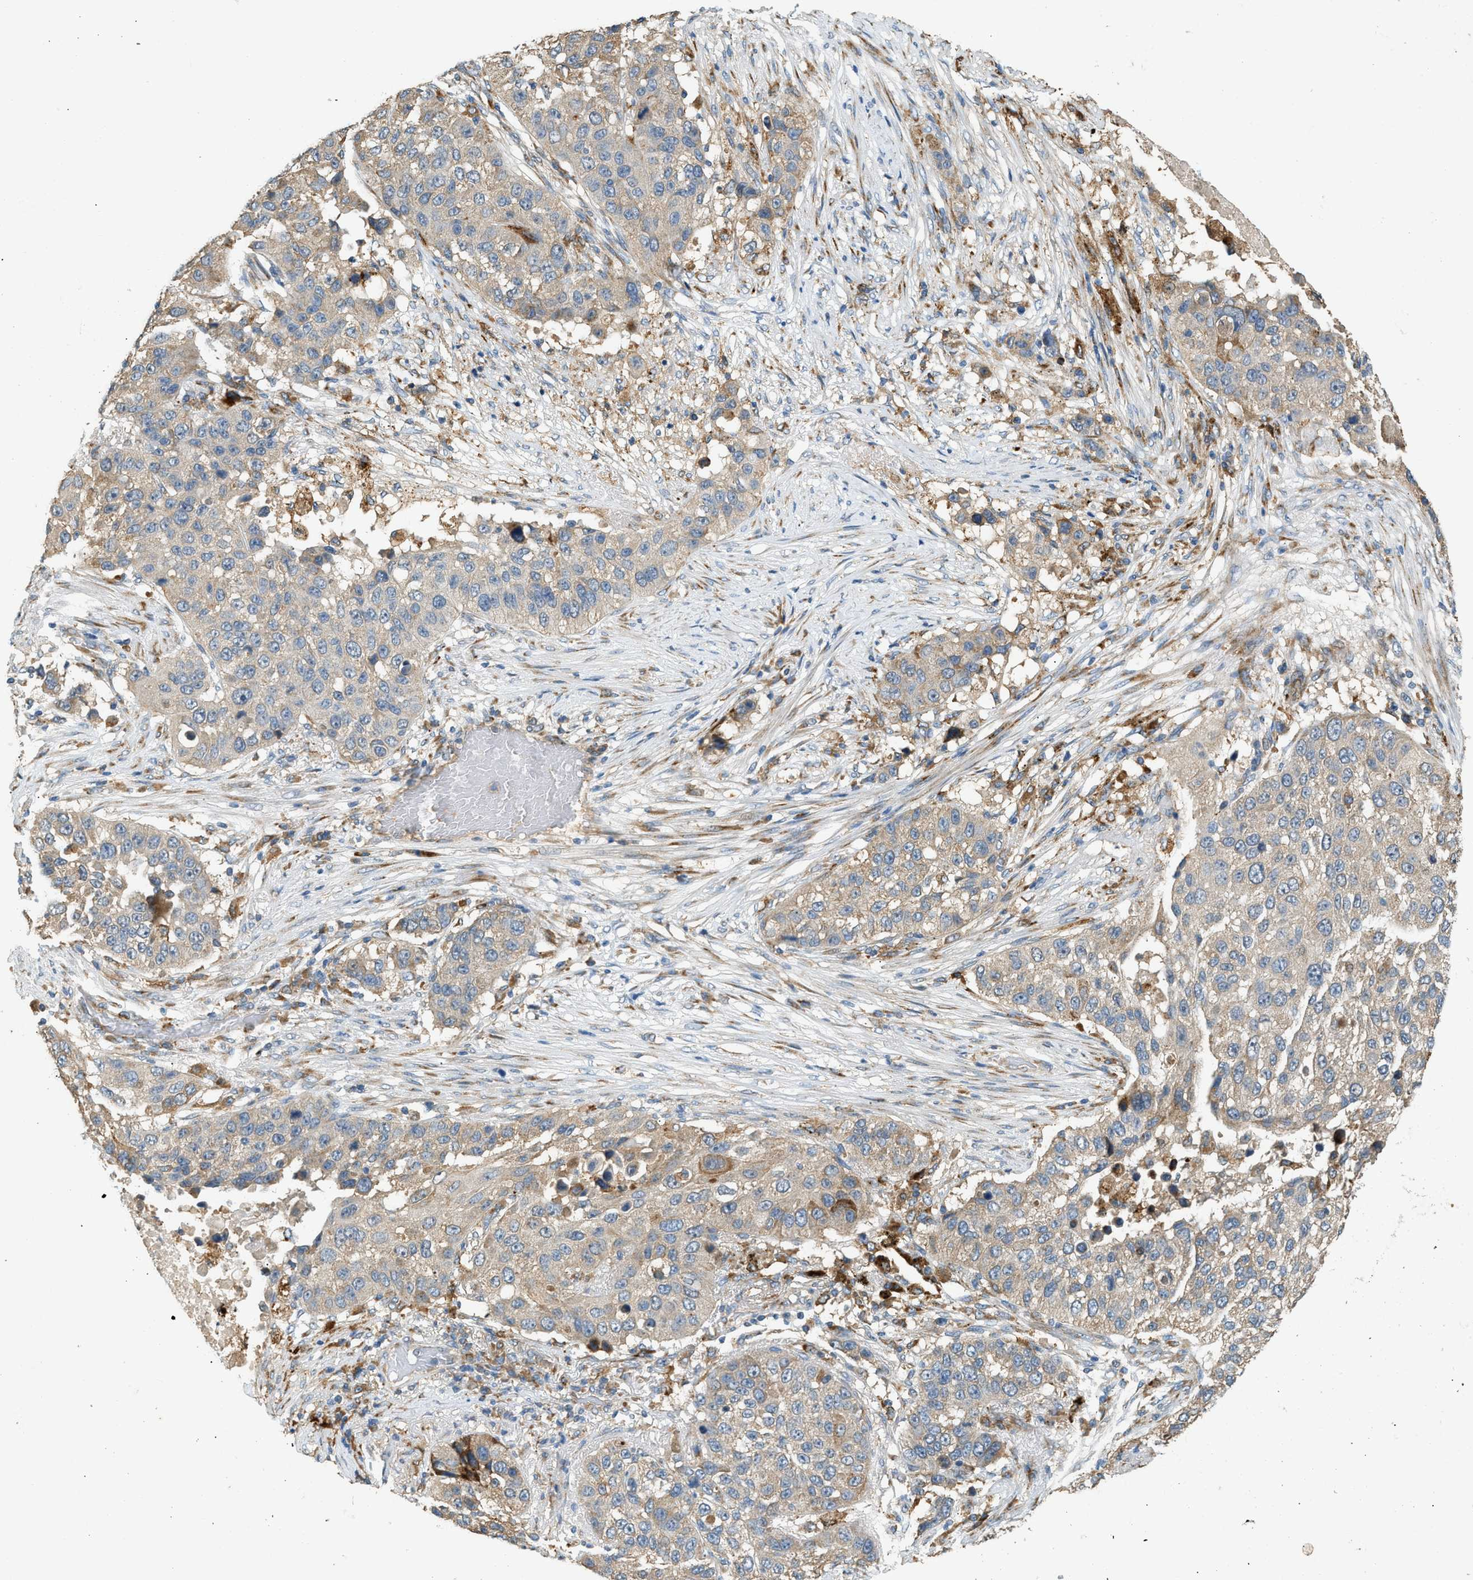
{"staining": {"intensity": "weak", "quantity": "25%-75%", "location": "cytoplasmic/membranous"}, "tissue": "lung cancer", "cell_type": "Tumor cells", "image_type": "cancer", "snomed": [{"axis": "morphology", "description": "Squamous cell carcinoma, NOS"}, {"axis": "topography", "description": "Lung"}], "caption": "Immunohistochemistry of human lung squamous cell carcinoma exhibits low levels of weak cytoplasmic/membranous positivity in approximately 25%-75% of tumor cells.", "gene": "CTSB", "patient": {"sex": "male", "age": 57}}